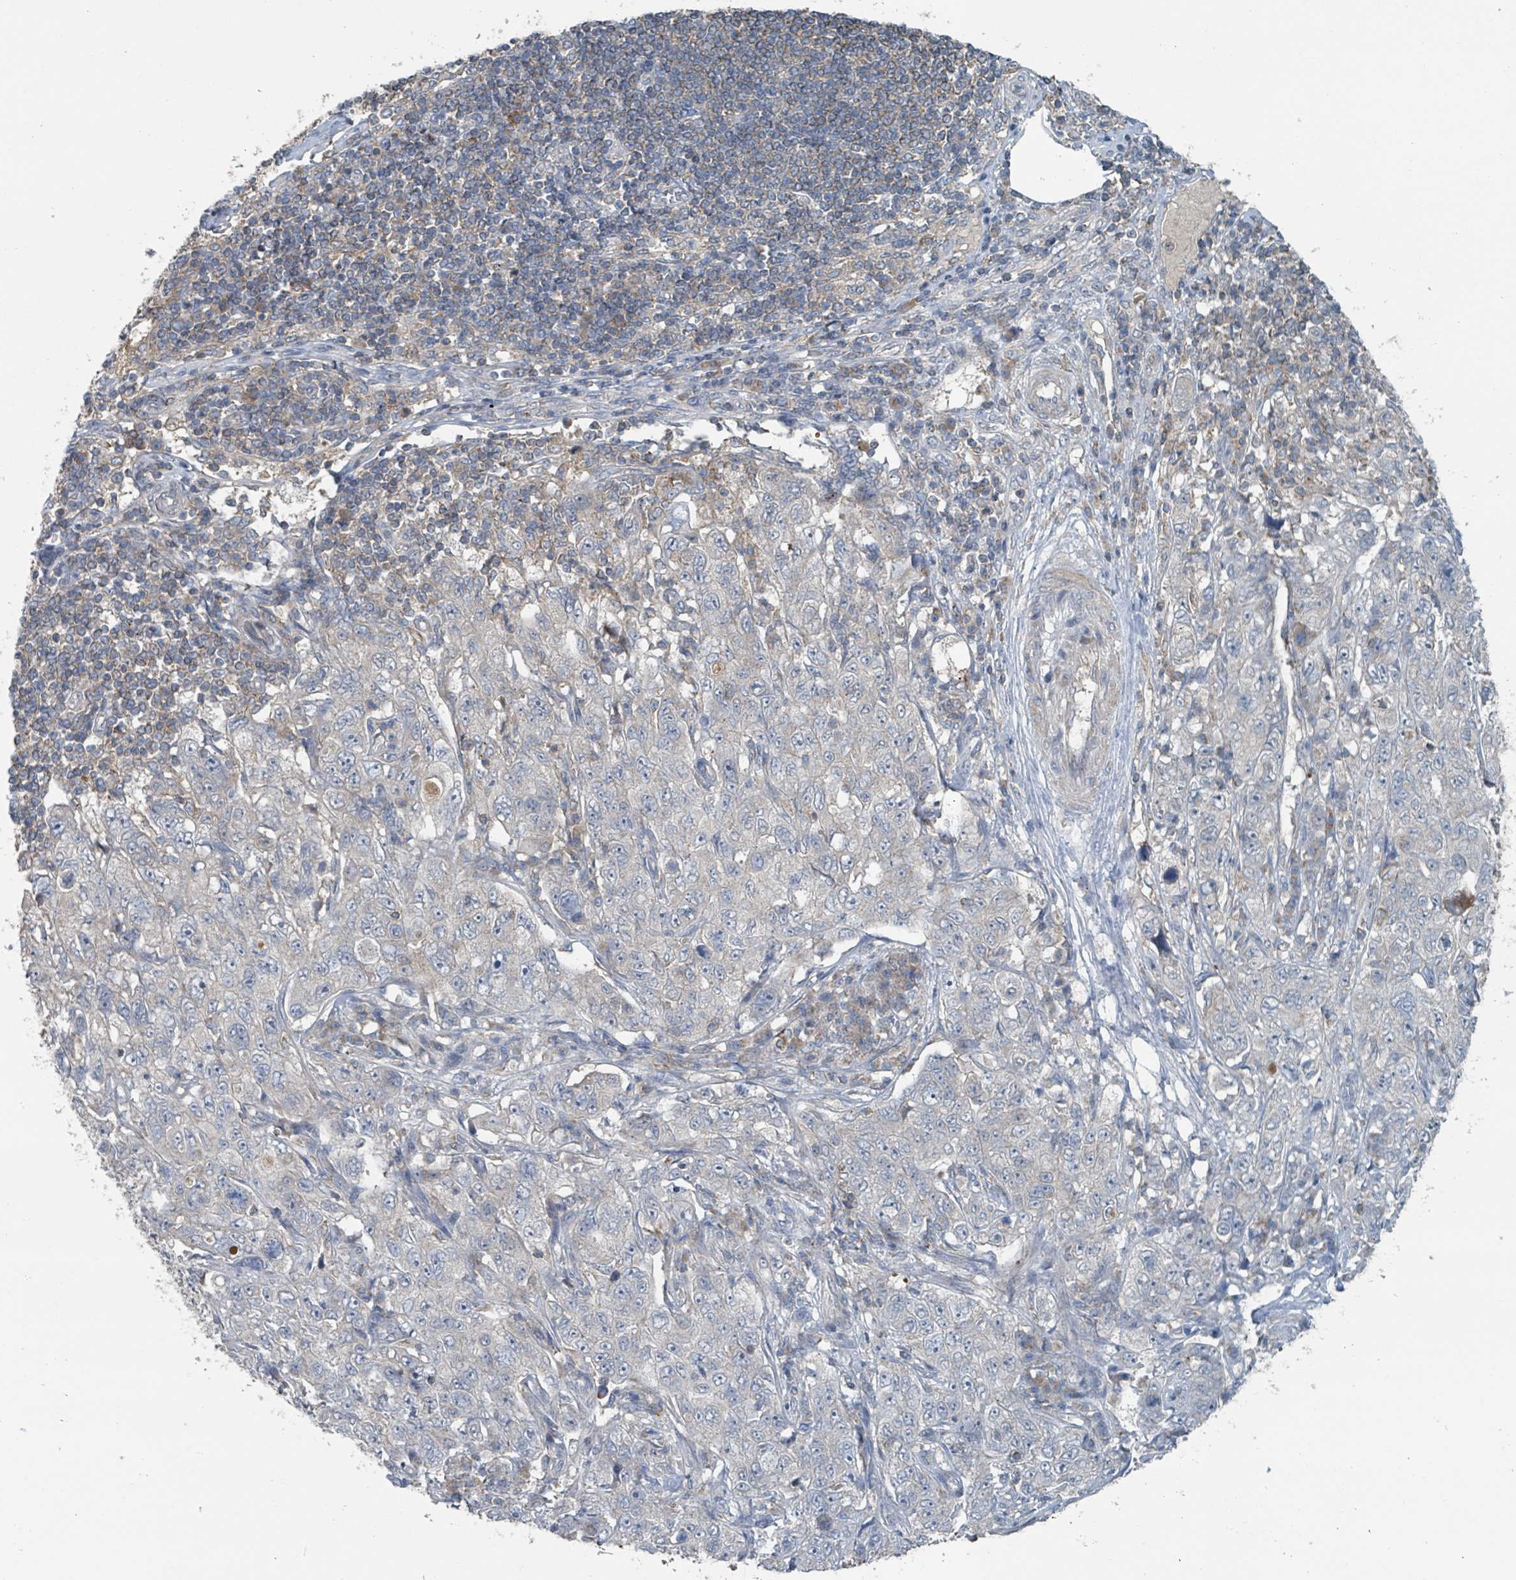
{"staining": {"intensity": "negative", "quantity": "none", "location": "none"}, "tissue": "pancreatic cancer", "cell_type": "Tumor cells", "image_type": "cancer", "snomed": [{"axis": "morphology", "description": "Adenocarcinoma, NOS"}, {"axis": "topography", "description": "Pancreas"}], "caption": "Tumor cells are negative for brown protein staining in pancreatic cancer.", "gene": "ACBD4", "patient": {"sex": "male", "age": 68}}